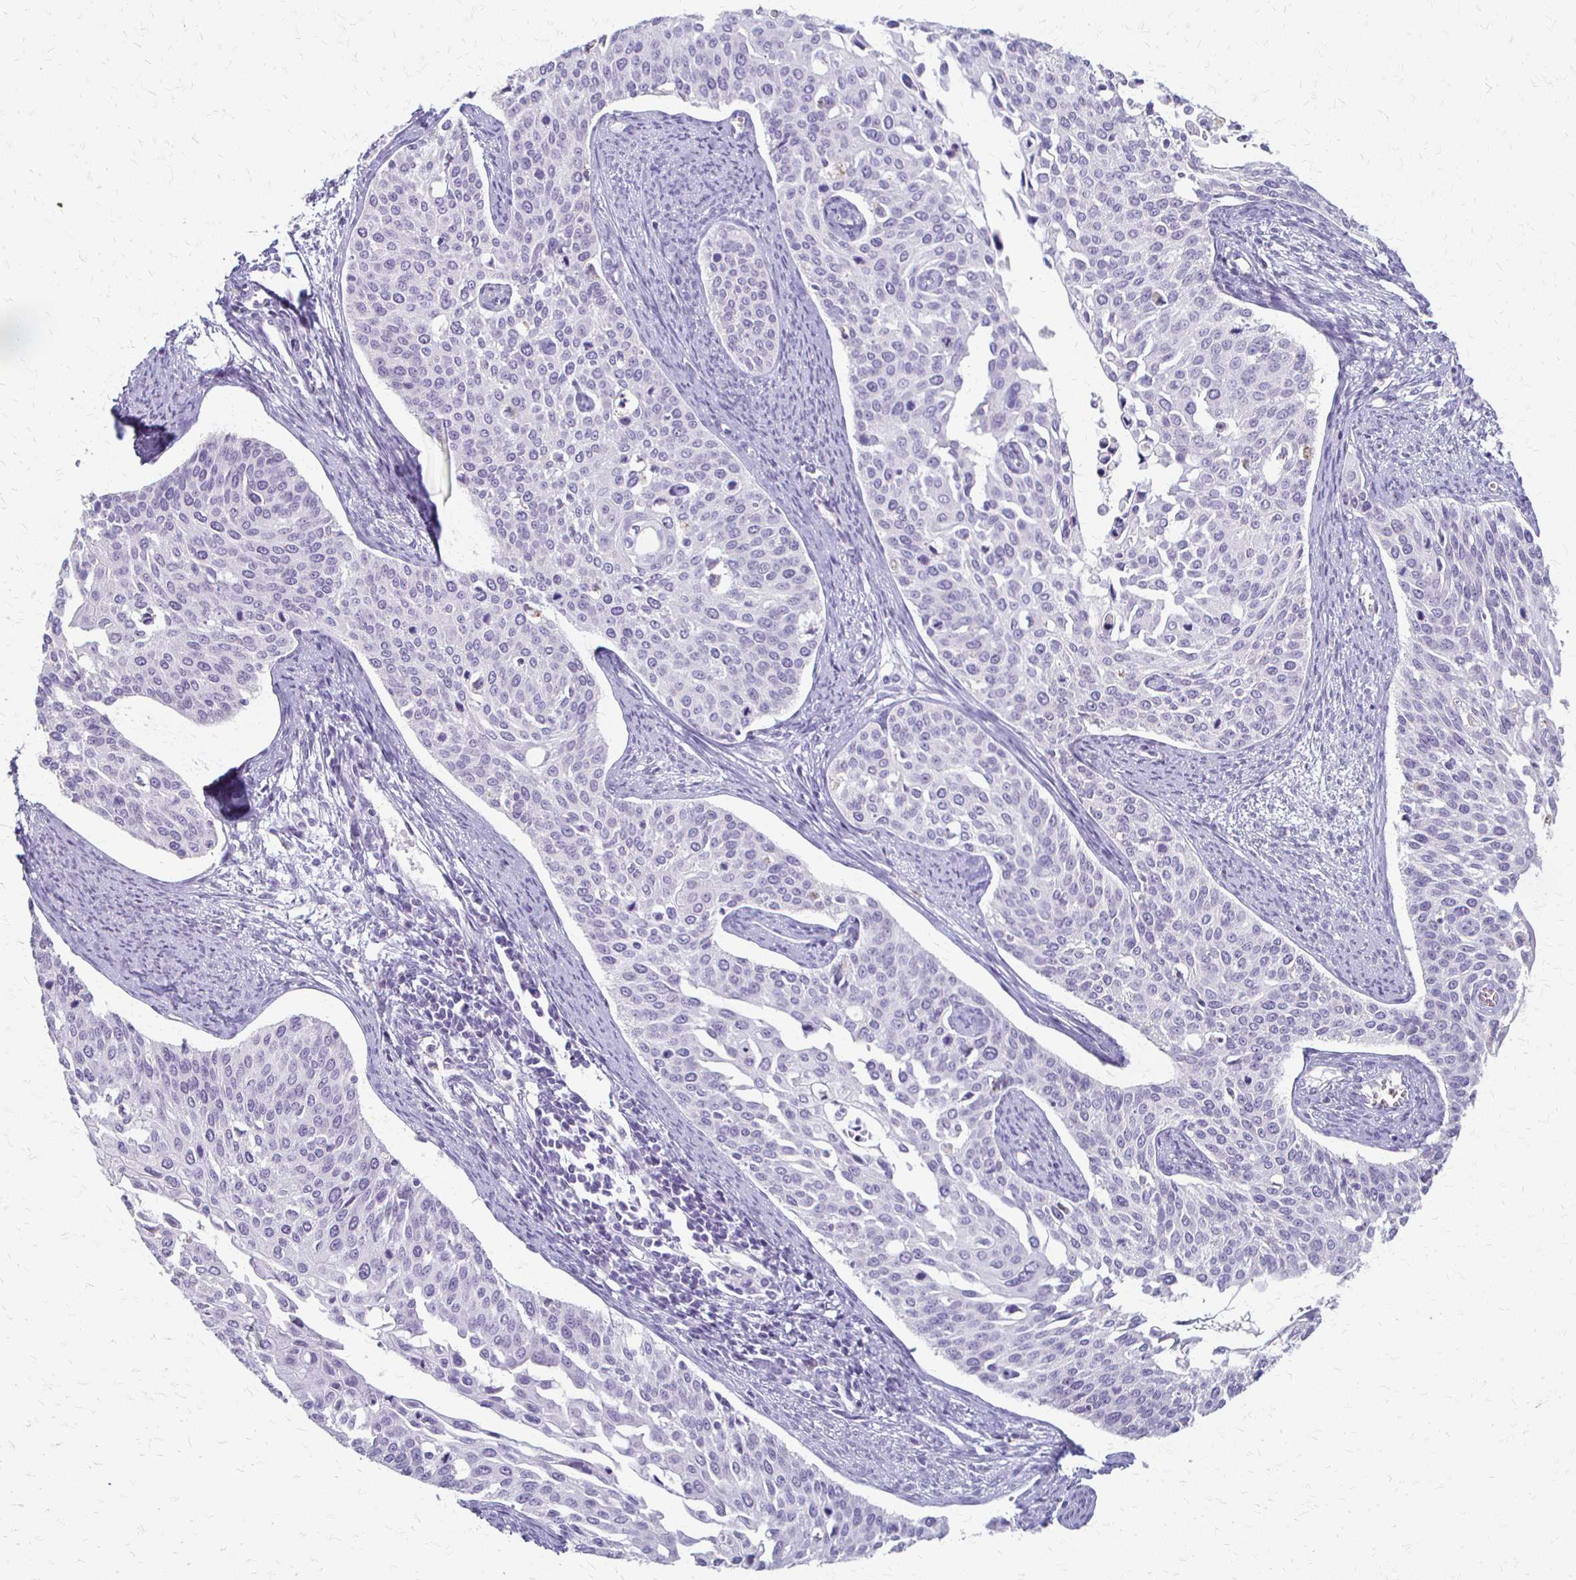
{"staining": {"intensity": "negative", "quantity": "none", "location": "none"}, "tissue": "cervical cancer", "cell_type": "Tumor cells", "image_type": "cancer", "snomed": [{"axis": "morphology", "description": "Squamous cell carcinoma, NOS"}, {"axis": "topography", "description": "Cervix"}], "caption": "Protein analysis of squamous cell carcinoma (cervical) demonstrates no significant positivity in tumor cells. Nuclei are stained in blue.", "gene": "ACP5", "patient": {"sex": "female", "age": 44}}